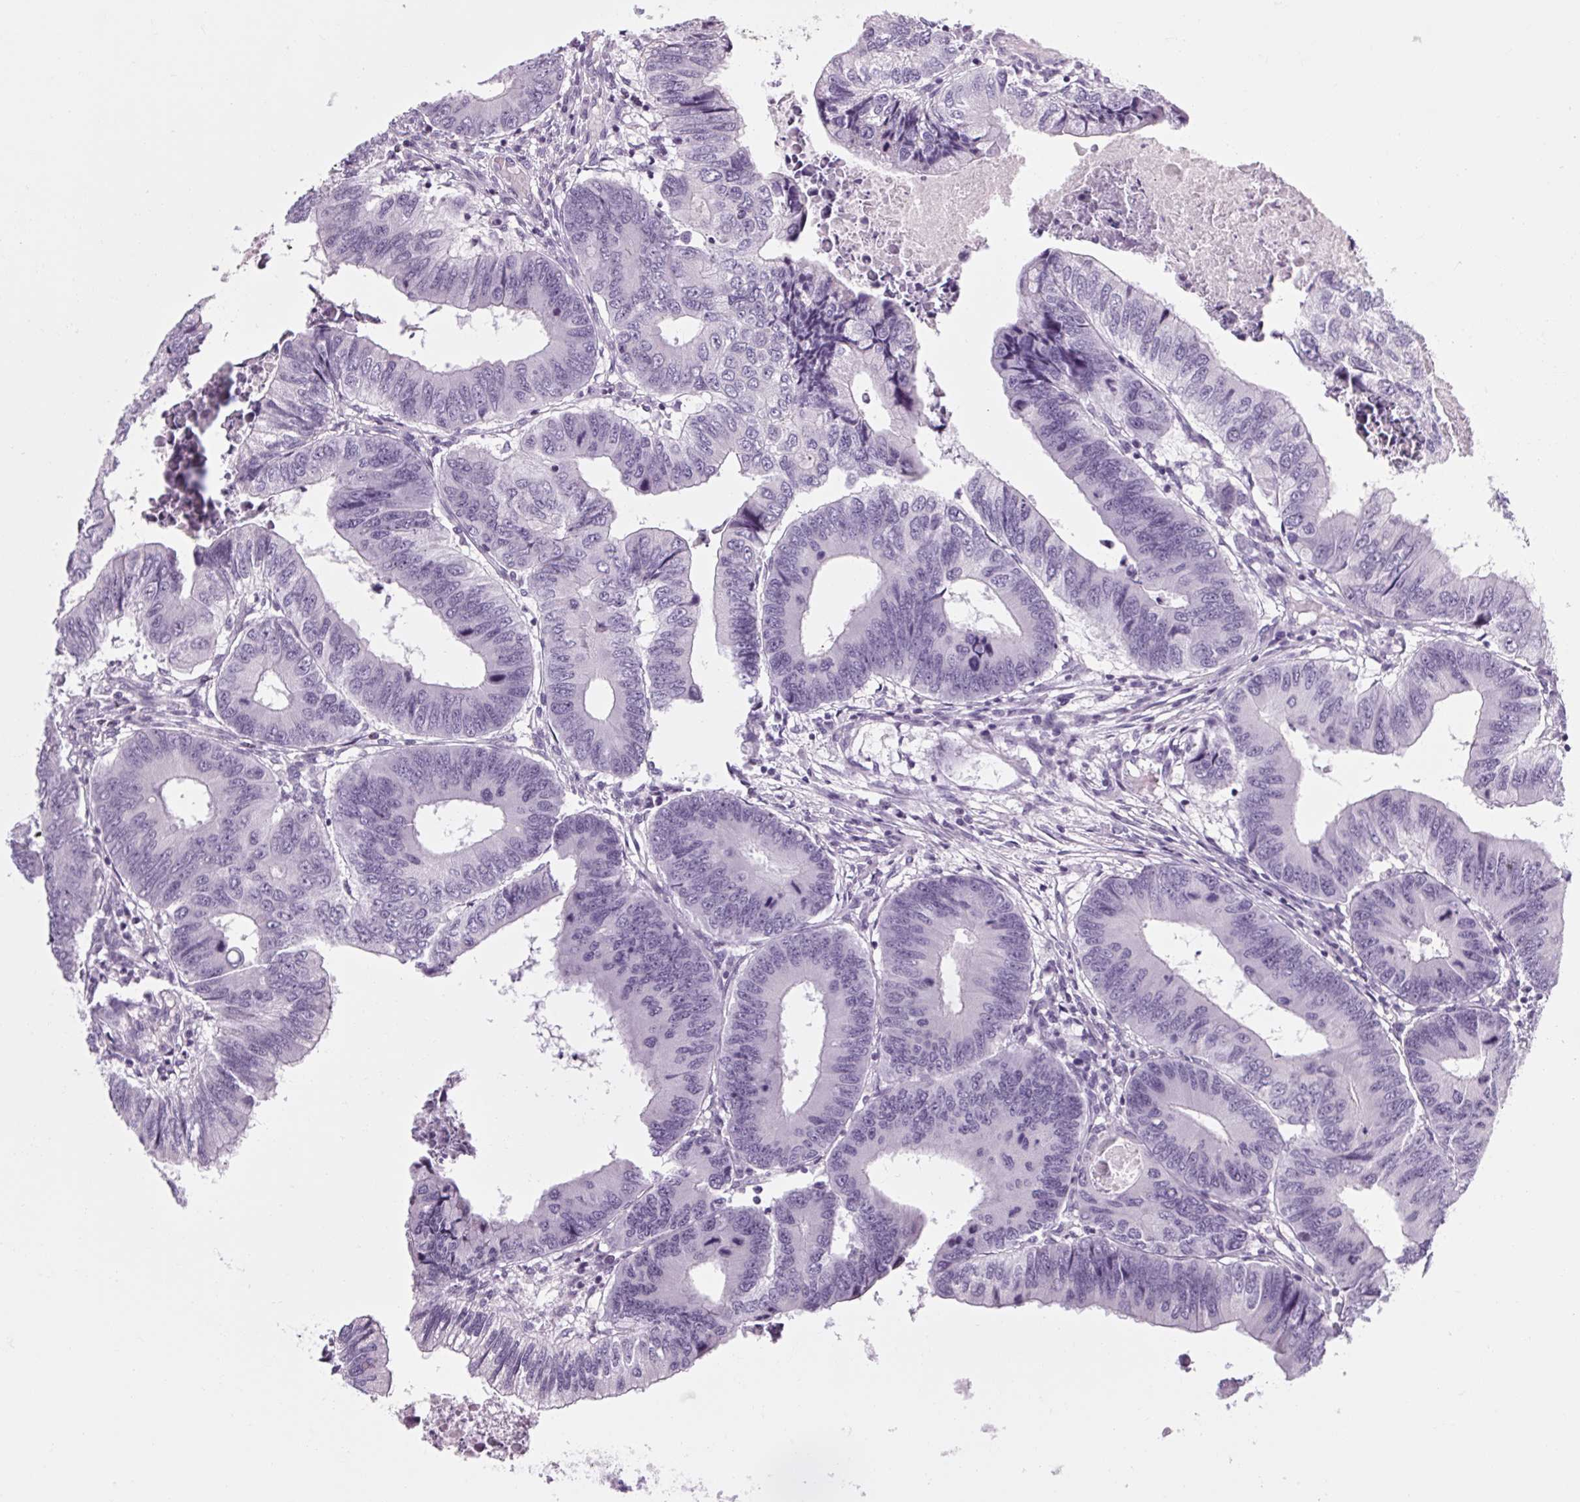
{"staining": {"intensity": "negative", "quantity": "none", "location": "none"}, "tissue": "colorectal cancer", "cell_type": "Tumor cells", "image_type": "cancer", "snomed": [{"axis": "morphology", "description": "Adenocarcinoma, NOS"}, {"axis": "topography", "description": "Colon"}], "caption": "Tumor cells show no significant expression in adenocarcinoma (colorectal).", "gene": "POMC", "patient": {"sex": "male", "age": 53}}